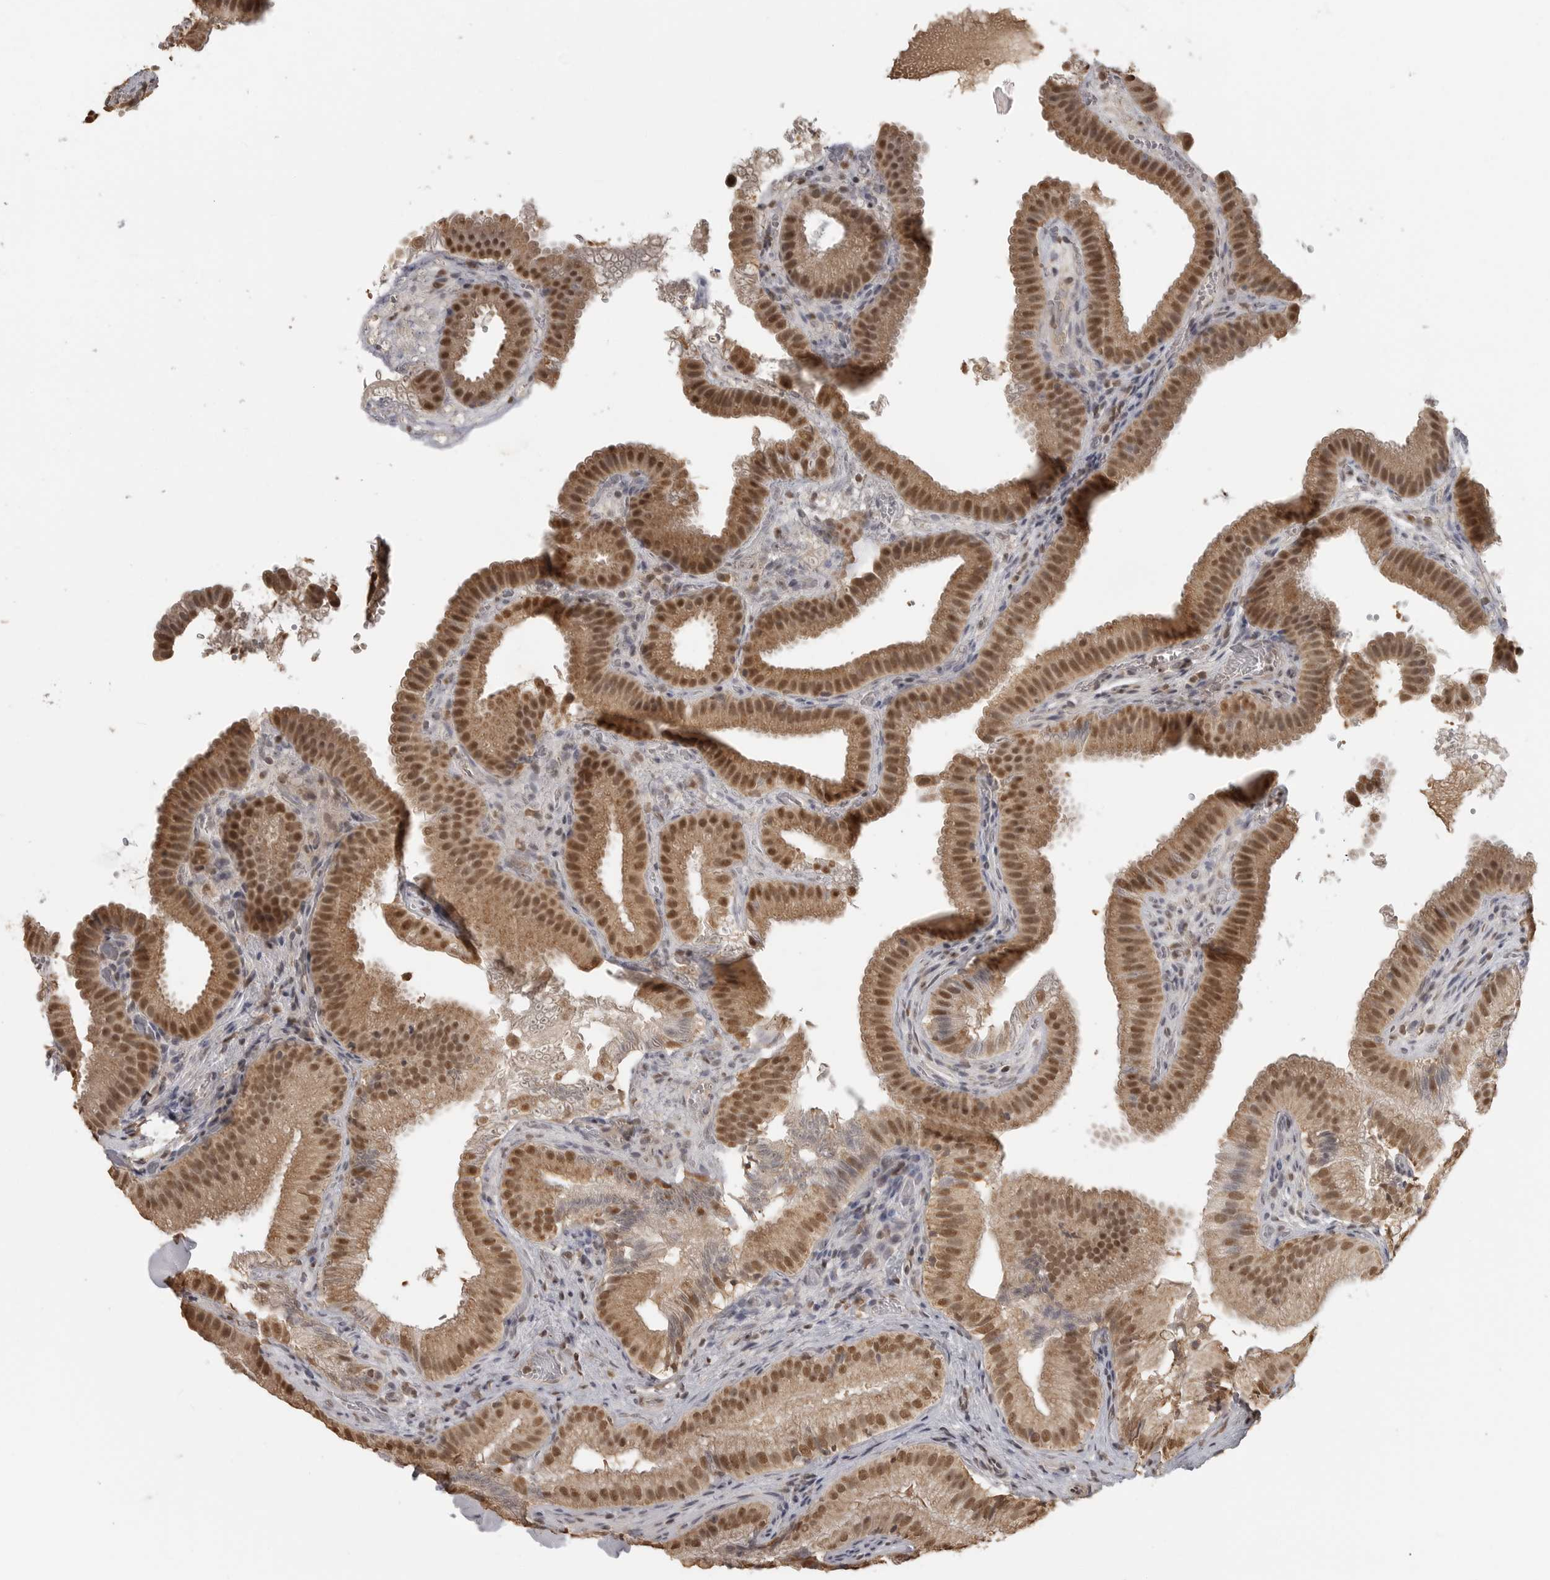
{"staining": {"intensity": "moderate", "quantity": ">75%", "location": "cytoplasmic/membranous,nuclear"}, "tissue": "gallbladder", "cell_type": "Glandular cells", "image_type": "normal", "snomed": [{"axis": "morphology", "description": "Normal tissue, NOS"}, {"axis": "topography", "description": "Gallbladder"}], "caption": "Gallbladder stained with a brown dye reveals moderate cytoplasmic/membranous,nuclear positive positivity in about >75% of glandular cells.", "gene": "CLOCK", "patient": {"sex": "female", "age": 30}}